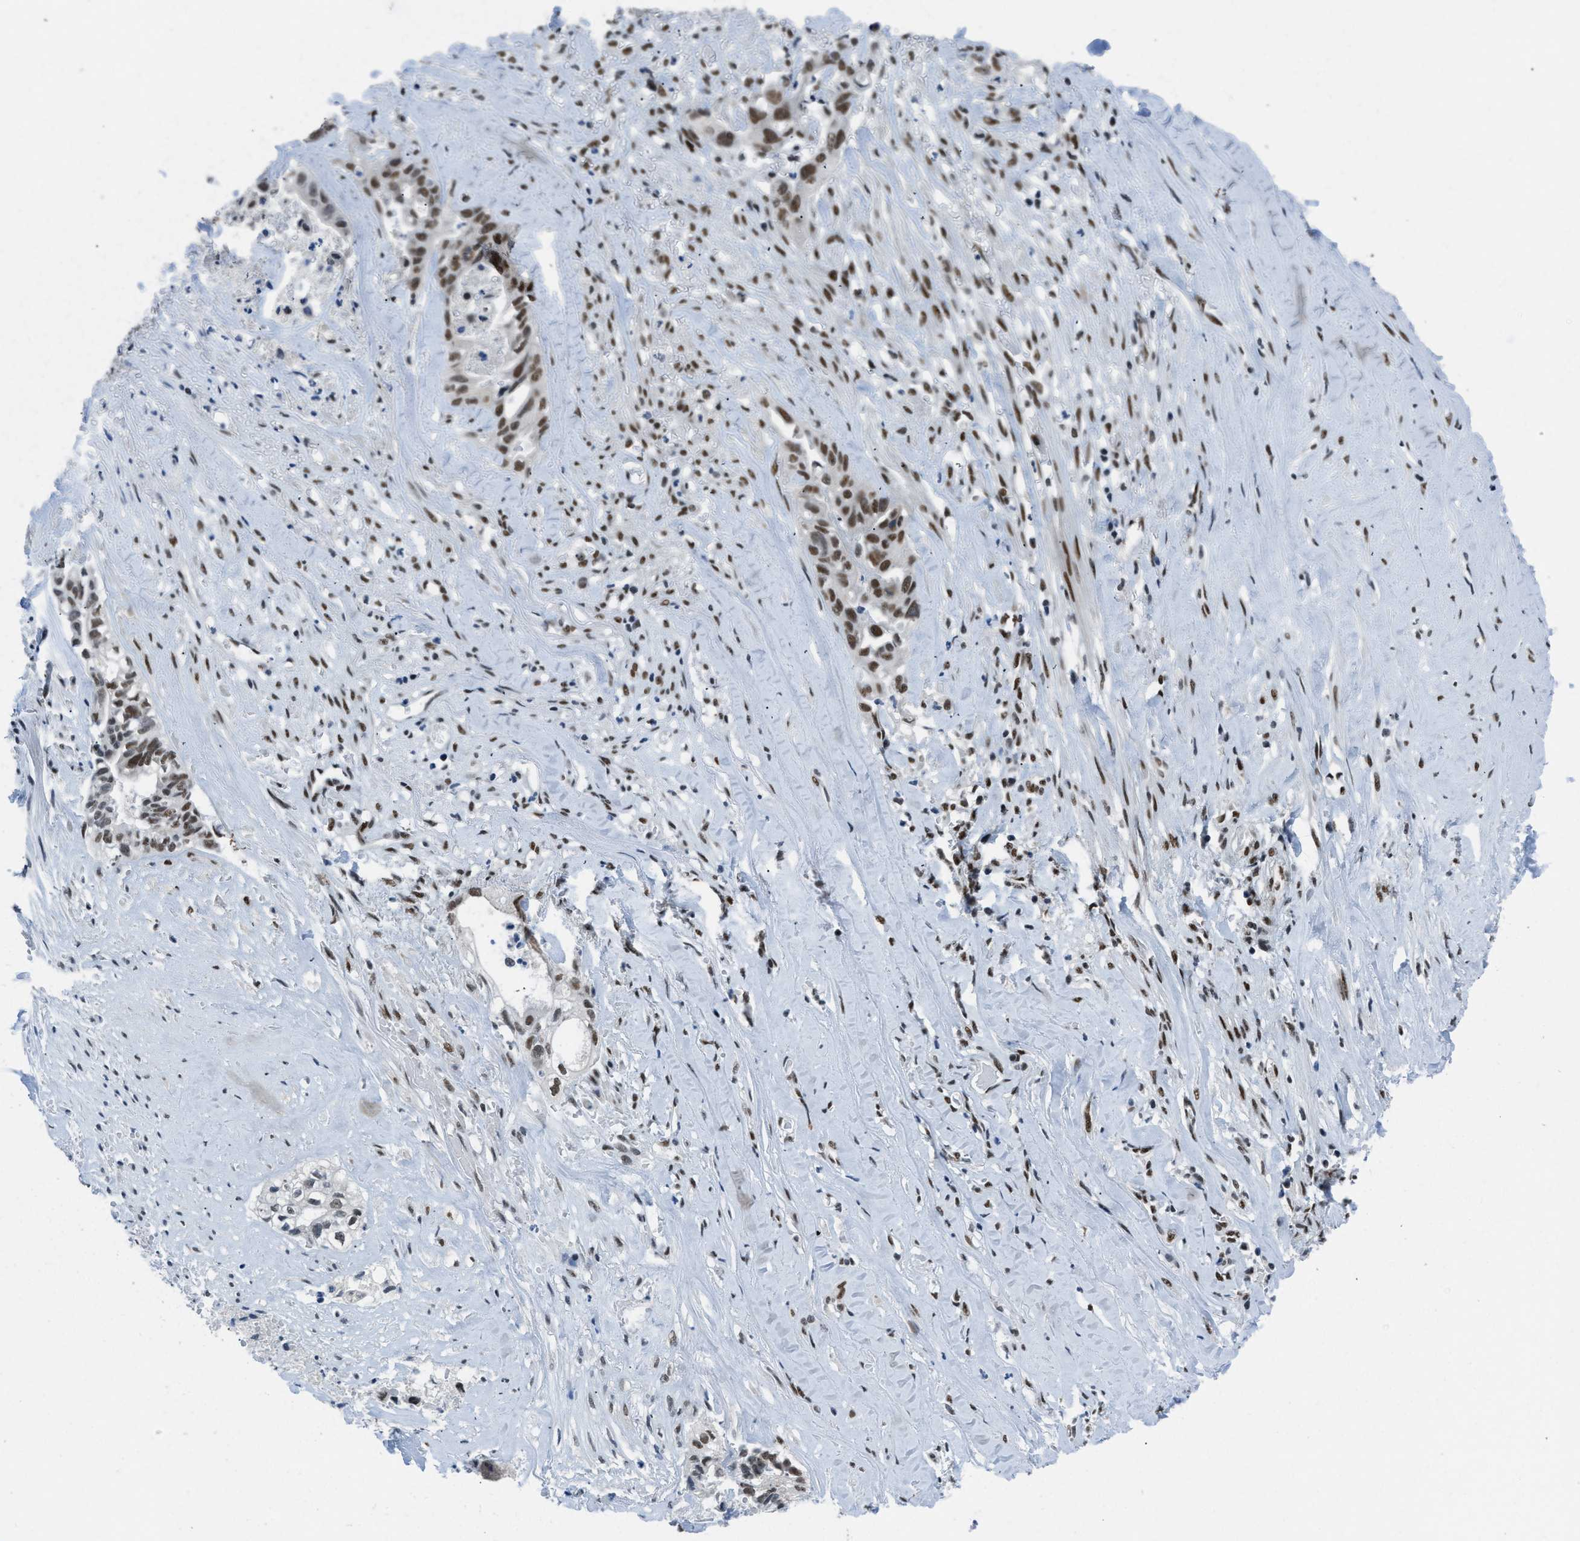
{"staining": {"intensity": "strong", "quantity": ">75%", "location": "nuclear"}, "tissue": "liver cancer", "cell_type": "Tumor cells", "image_type": "cancer", "snomed": [{"axis": "morphology", "description": "Cholangiocarcinoma"}, {"axis": "topography", "description": "Liver"}], "caption": "DAB immunohistochemical staining of cholangiocarcinoma (liver) exhibits strong nuclear protein positivity in about >75% of tumor cells.", "gene": "GATAD2B", "patient": {"sex": "female", "age": 70}}